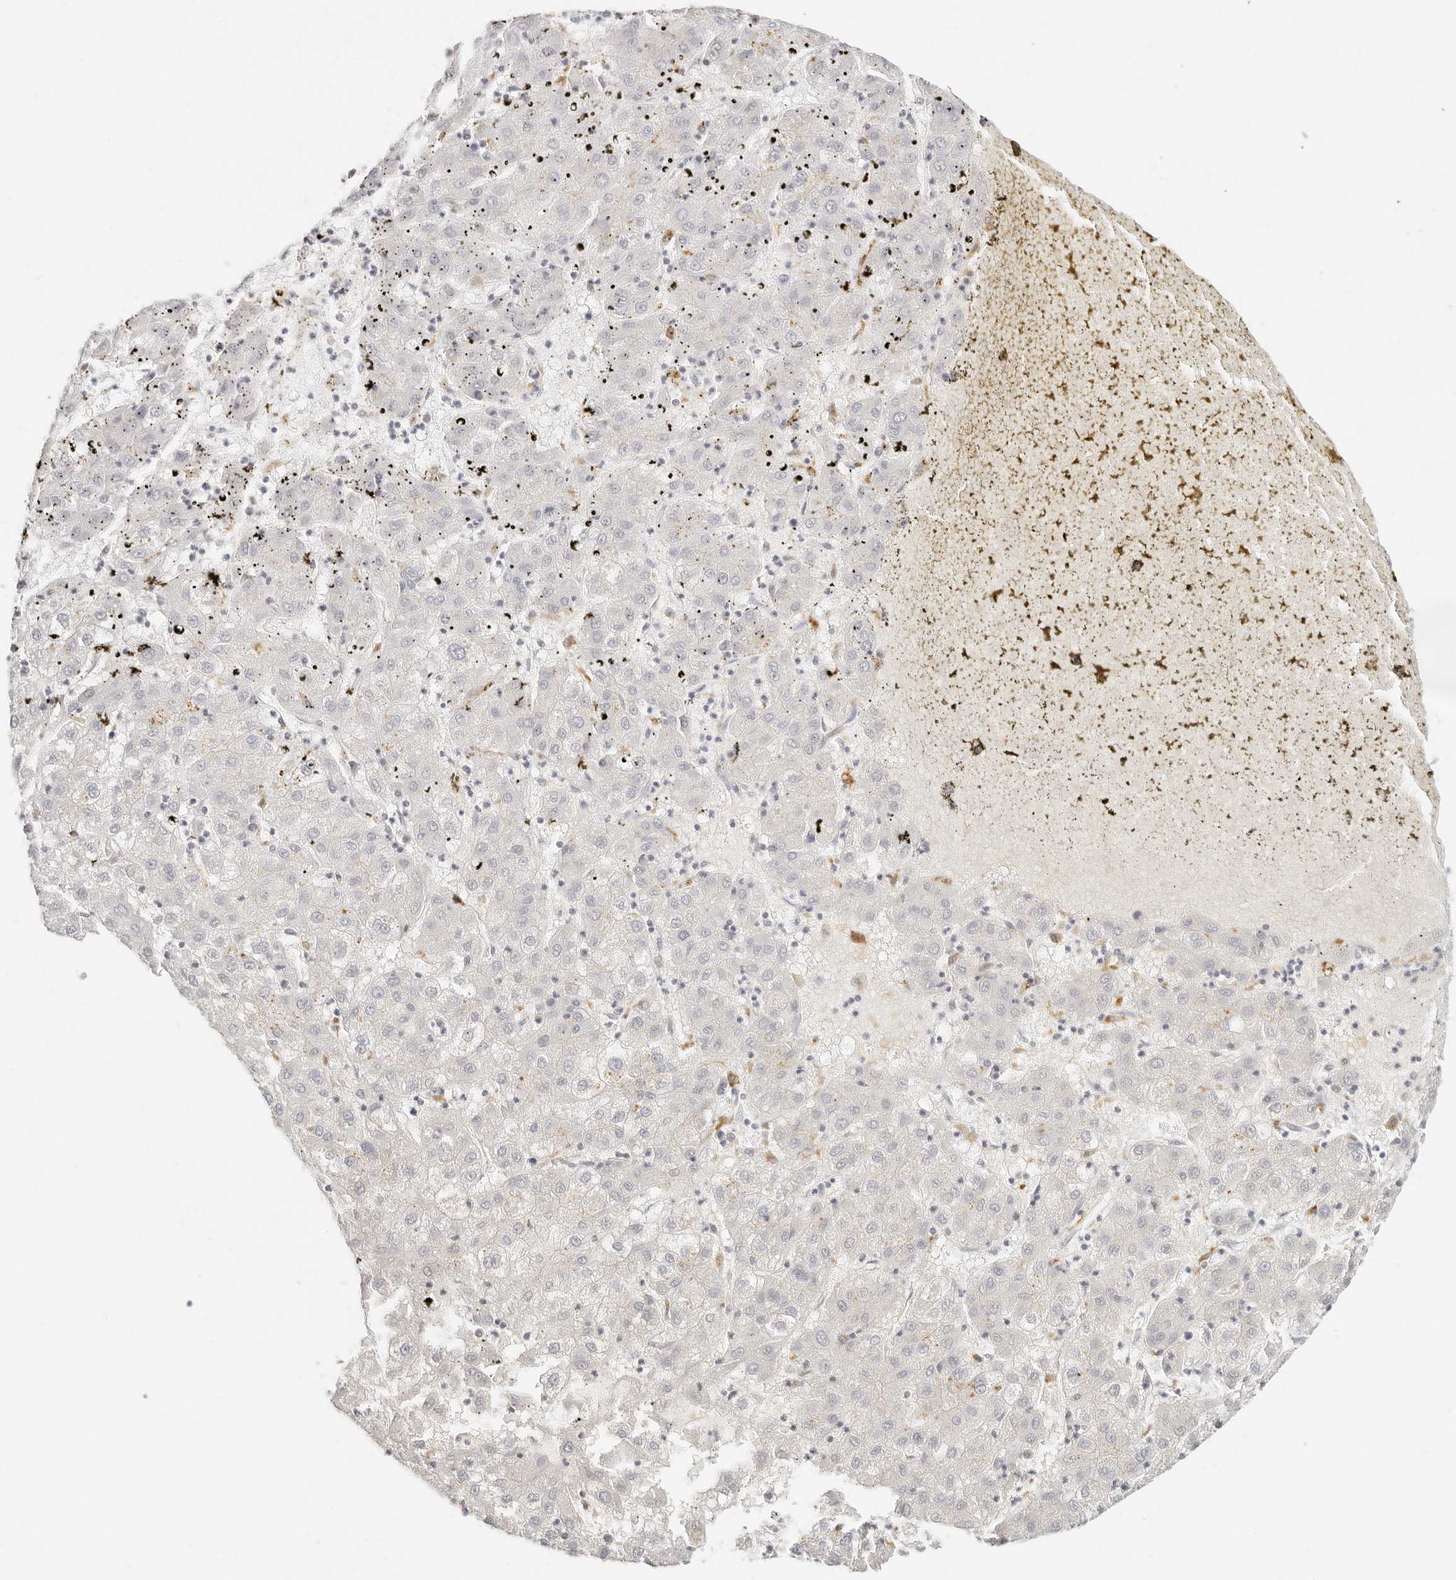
{"staining": {"intensity": "negative", "quantity": "none", "location": "none"}, "tissue": "liver cancer", "cell_type": "Tumor cells", "image_type": "cancer", "snomed": [{"axis": "morphology", "description": "Carcinoma, Hepatocellular, NOS"}, {"axis": "topography", "description": "Liver"}], "caption": "Protein analysis of hepatocellular carcinoma (liver) demonstrates no significant positivity in tumor cells. (Immunohistochemistry (ihc), brightfield microscopy, high magnification).", "gene": "RNASET2", "patient": {"sex": "male", "age": 72}}